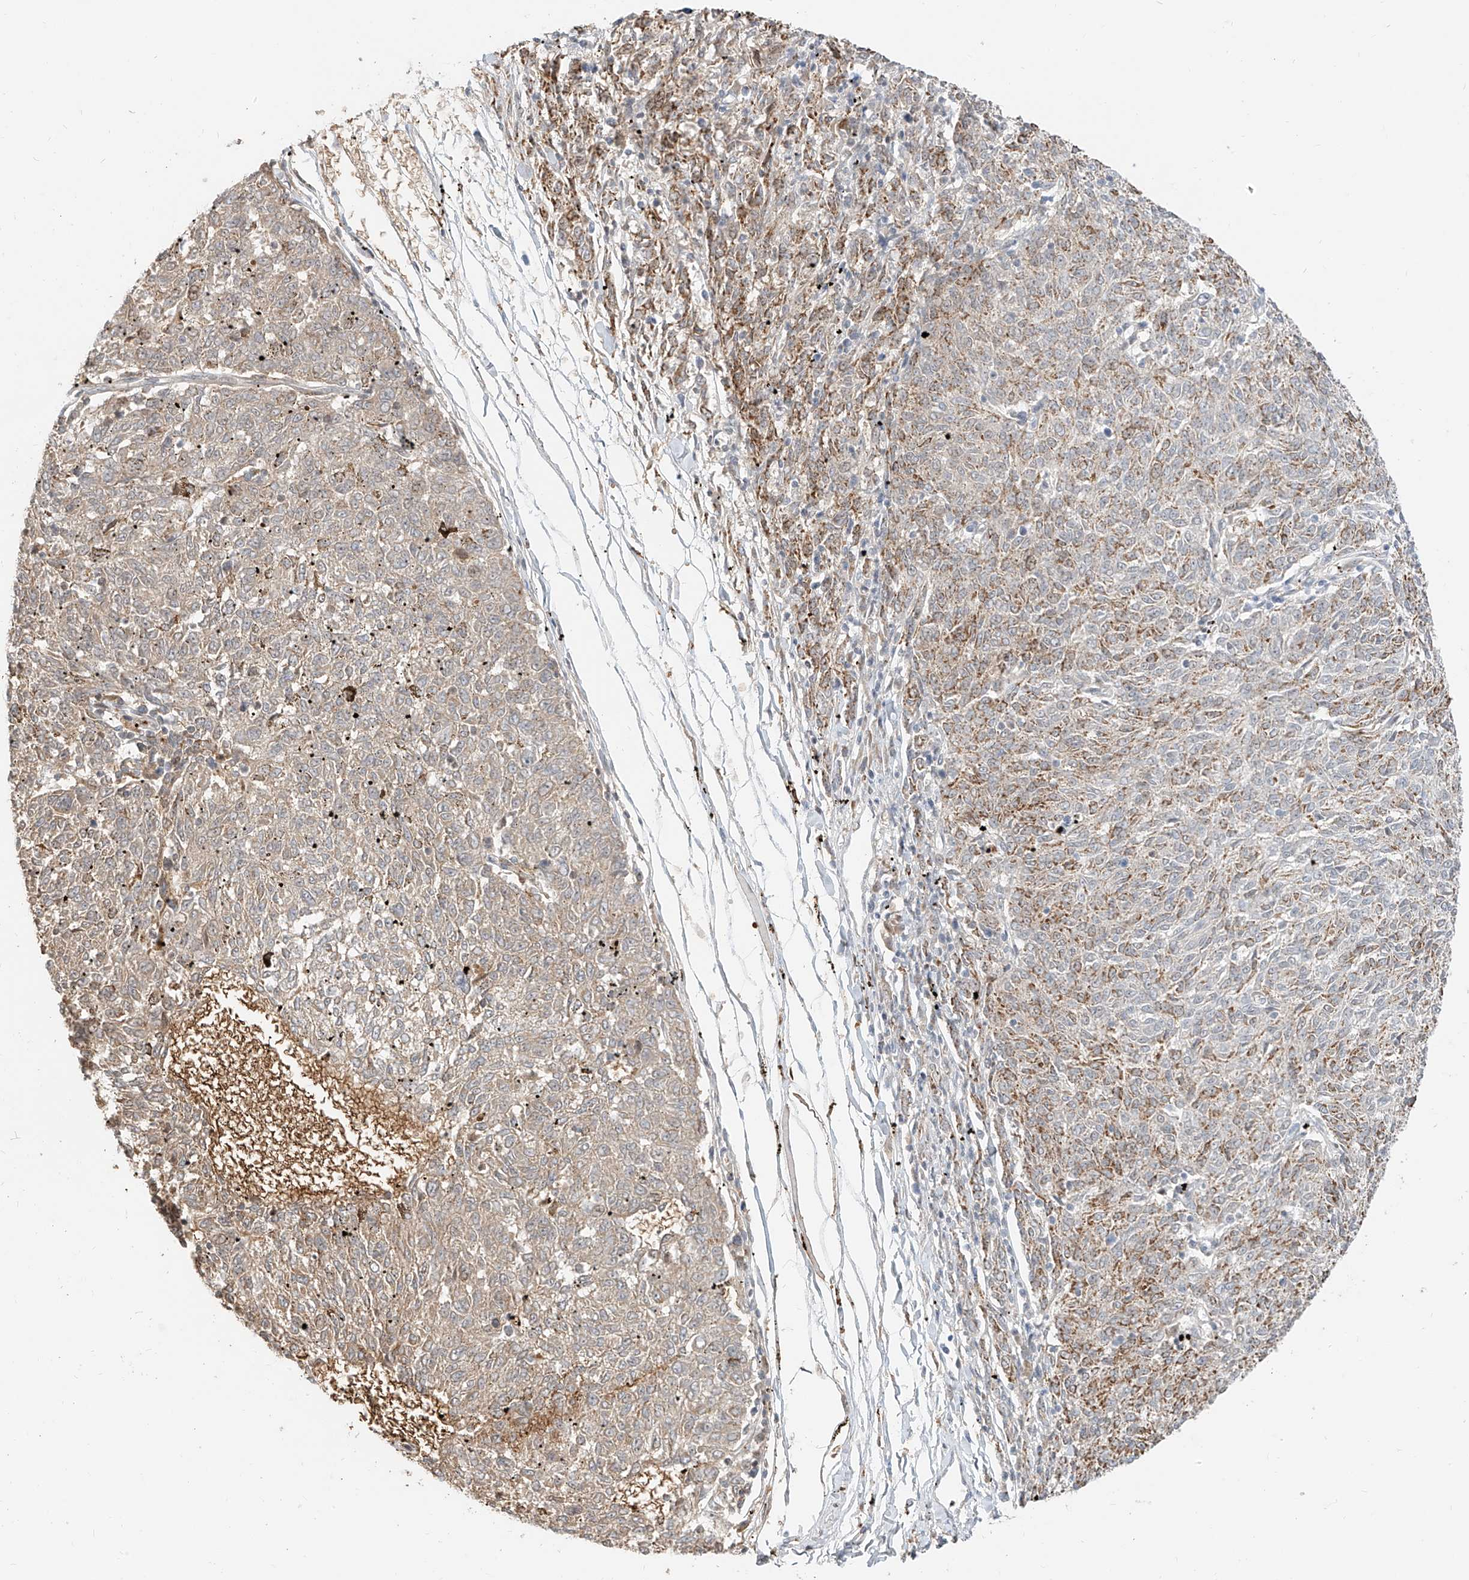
{"staining": {"intensity": "moderate", "quantity": "25%-75%", "location": "cytoplasmic/membranous"}, "tissue": "melanoma", "cell_type": "Tumor cells", "image_type": "cancer", "snomed": [{"axis": "morphology", "description": "Malignant melanoma, NOS"}, {"axis": "topography", "description": "Skin"}], "caption": "Immunohistochemical staining of melanoma displays moderate cytoplasmic/membranous protein expression in approximately 25%-75% of tumor cells.", "gene": "MTUS2", "patient": {"sex": "female", "age": 72}}